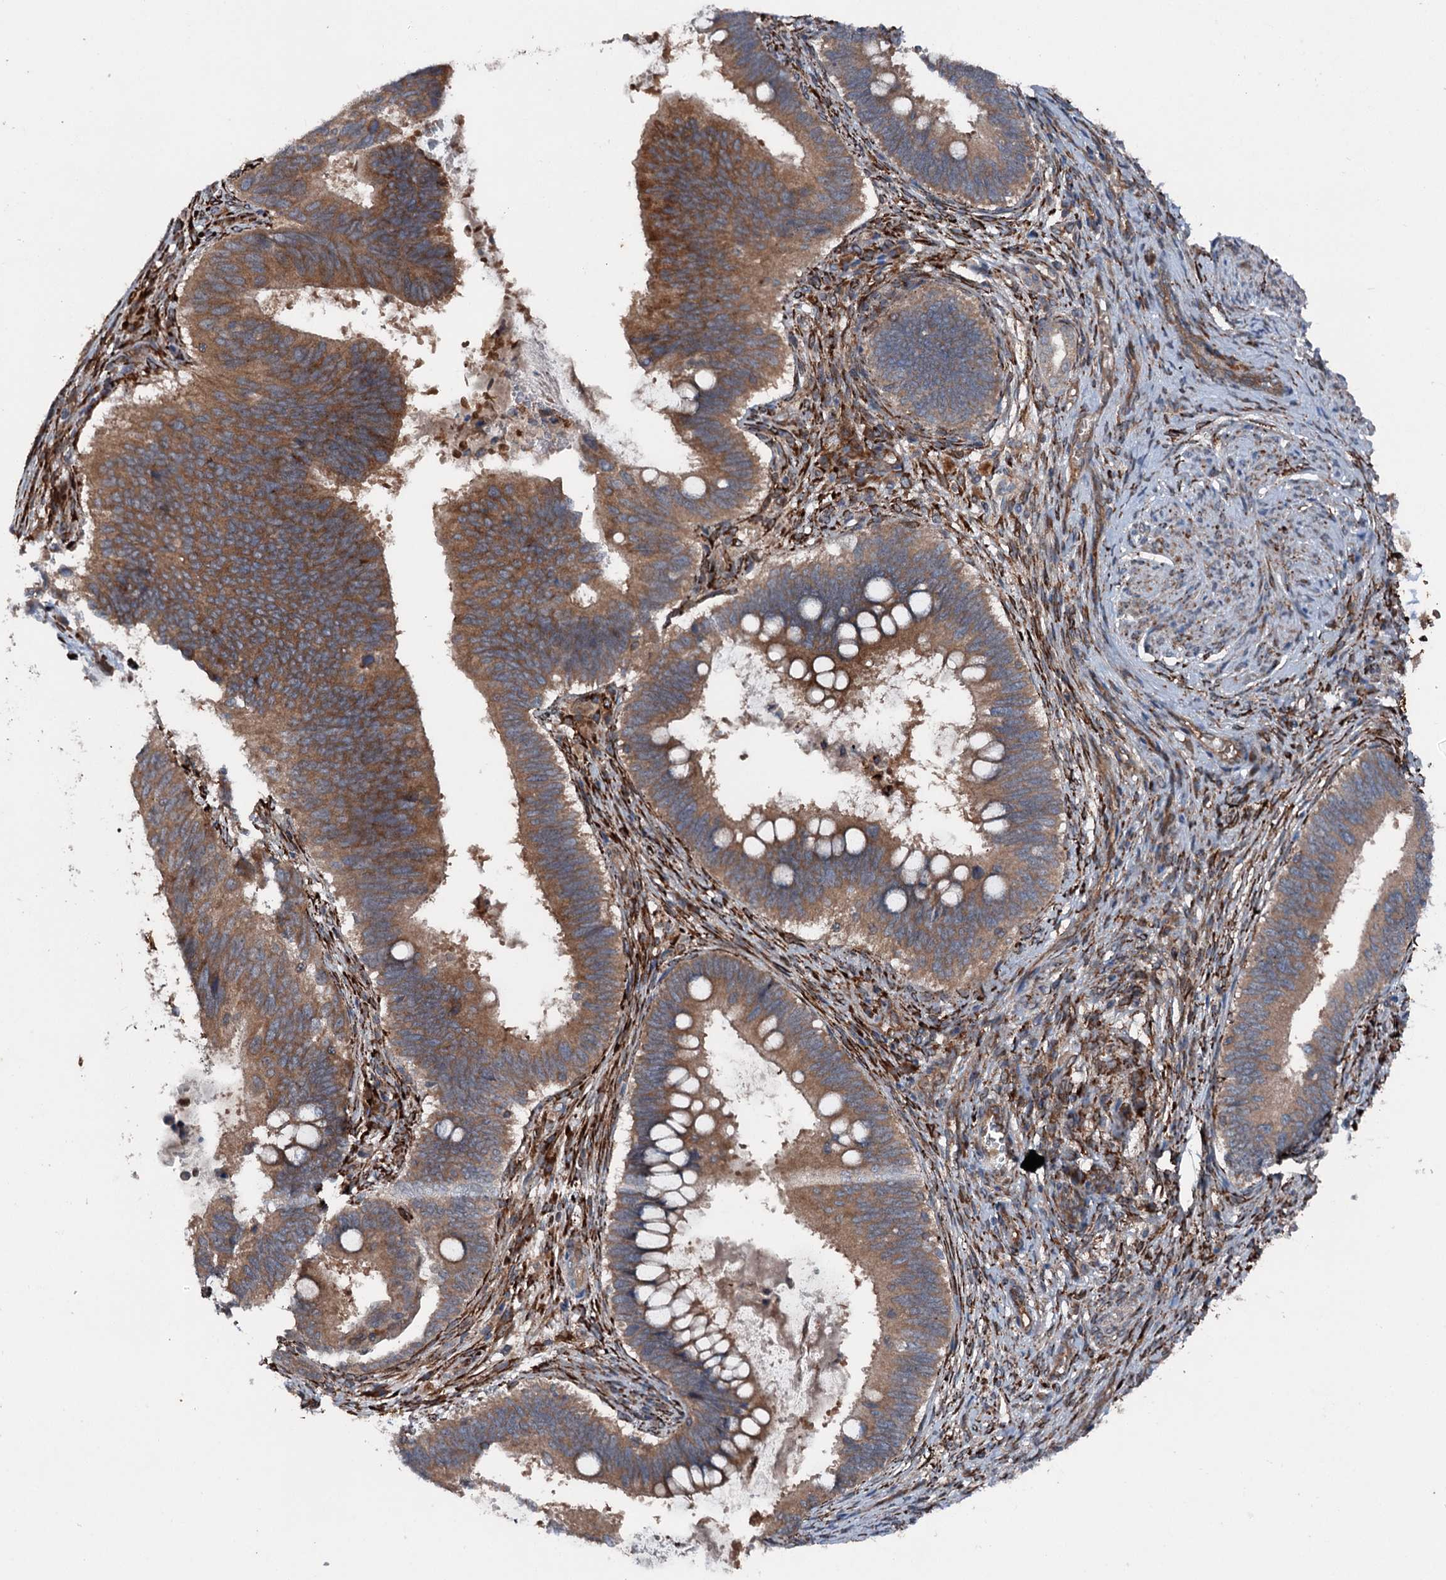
{"staining": {"intensity": "moderate", "quantity": ">75%", "location": "cytoplasmic/membranous"}, "tissue": "cervical cancer", "cell_type": "Tumor cells", "image_type": "cancer", "snomed": [{"axis": "morphology", "description": "Adenocarcinoma, NOS"}, {"axis": "topography", "description": "Cervix"}], "caption": "Immunohistochemistry (IHC) staining of adenocarcinoma (cervical), which demonstrates medium levels of moderate cytoplasmic/membranous expression in about >75% of tumor cells indicating moderate cytoplasmic/membranous protein staining. The staining was performed using DAB (brown) for protein detection and nuclei were counterstained in hematoxylin (blue).", "gene": "DDIAS", "patient": {"sex": "female", "age": 42}}